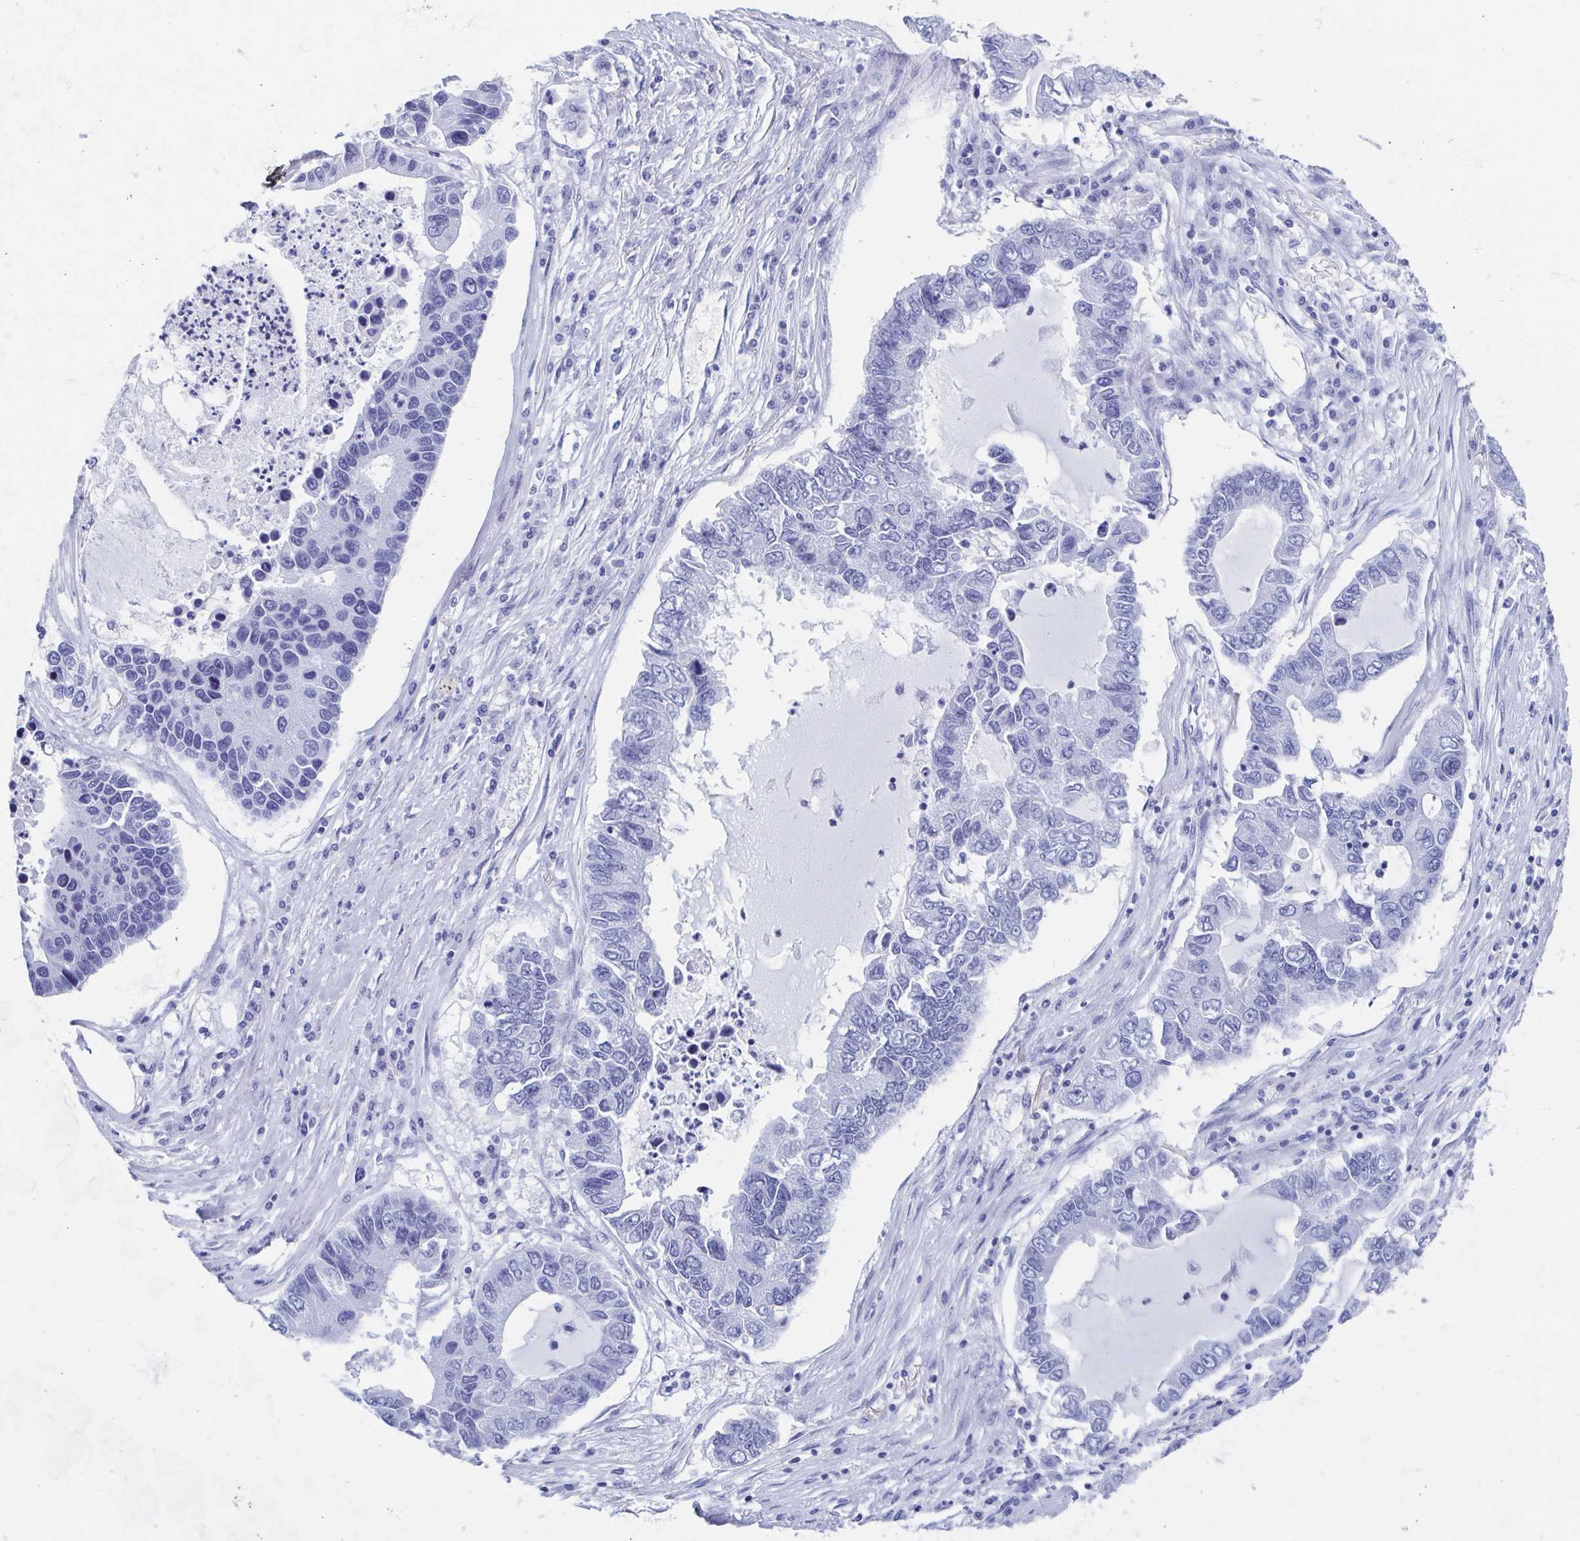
{"staining": {"intensity": "negative", "quantity": "none", "location": "none"}, "tissue": "lung cancer", "cell_type": "Tumor cells", "image_type": "cancer", "snomed": [{"axis": "morphology", "description": "Adenocarcinoma, NOS"}, {"axis": "topography", "description": "Bronchus"}, {"axis": "topography", "description": "Lung"}], "caption": "Immunohistochemistry (IHC) micrograph of adenocarcinoma (lung) stained for a protein (brown), which demonstrates no expression in tumor cells.", "gene": "HDGFL1", "patient": {"sex": "female", "age": 51}}